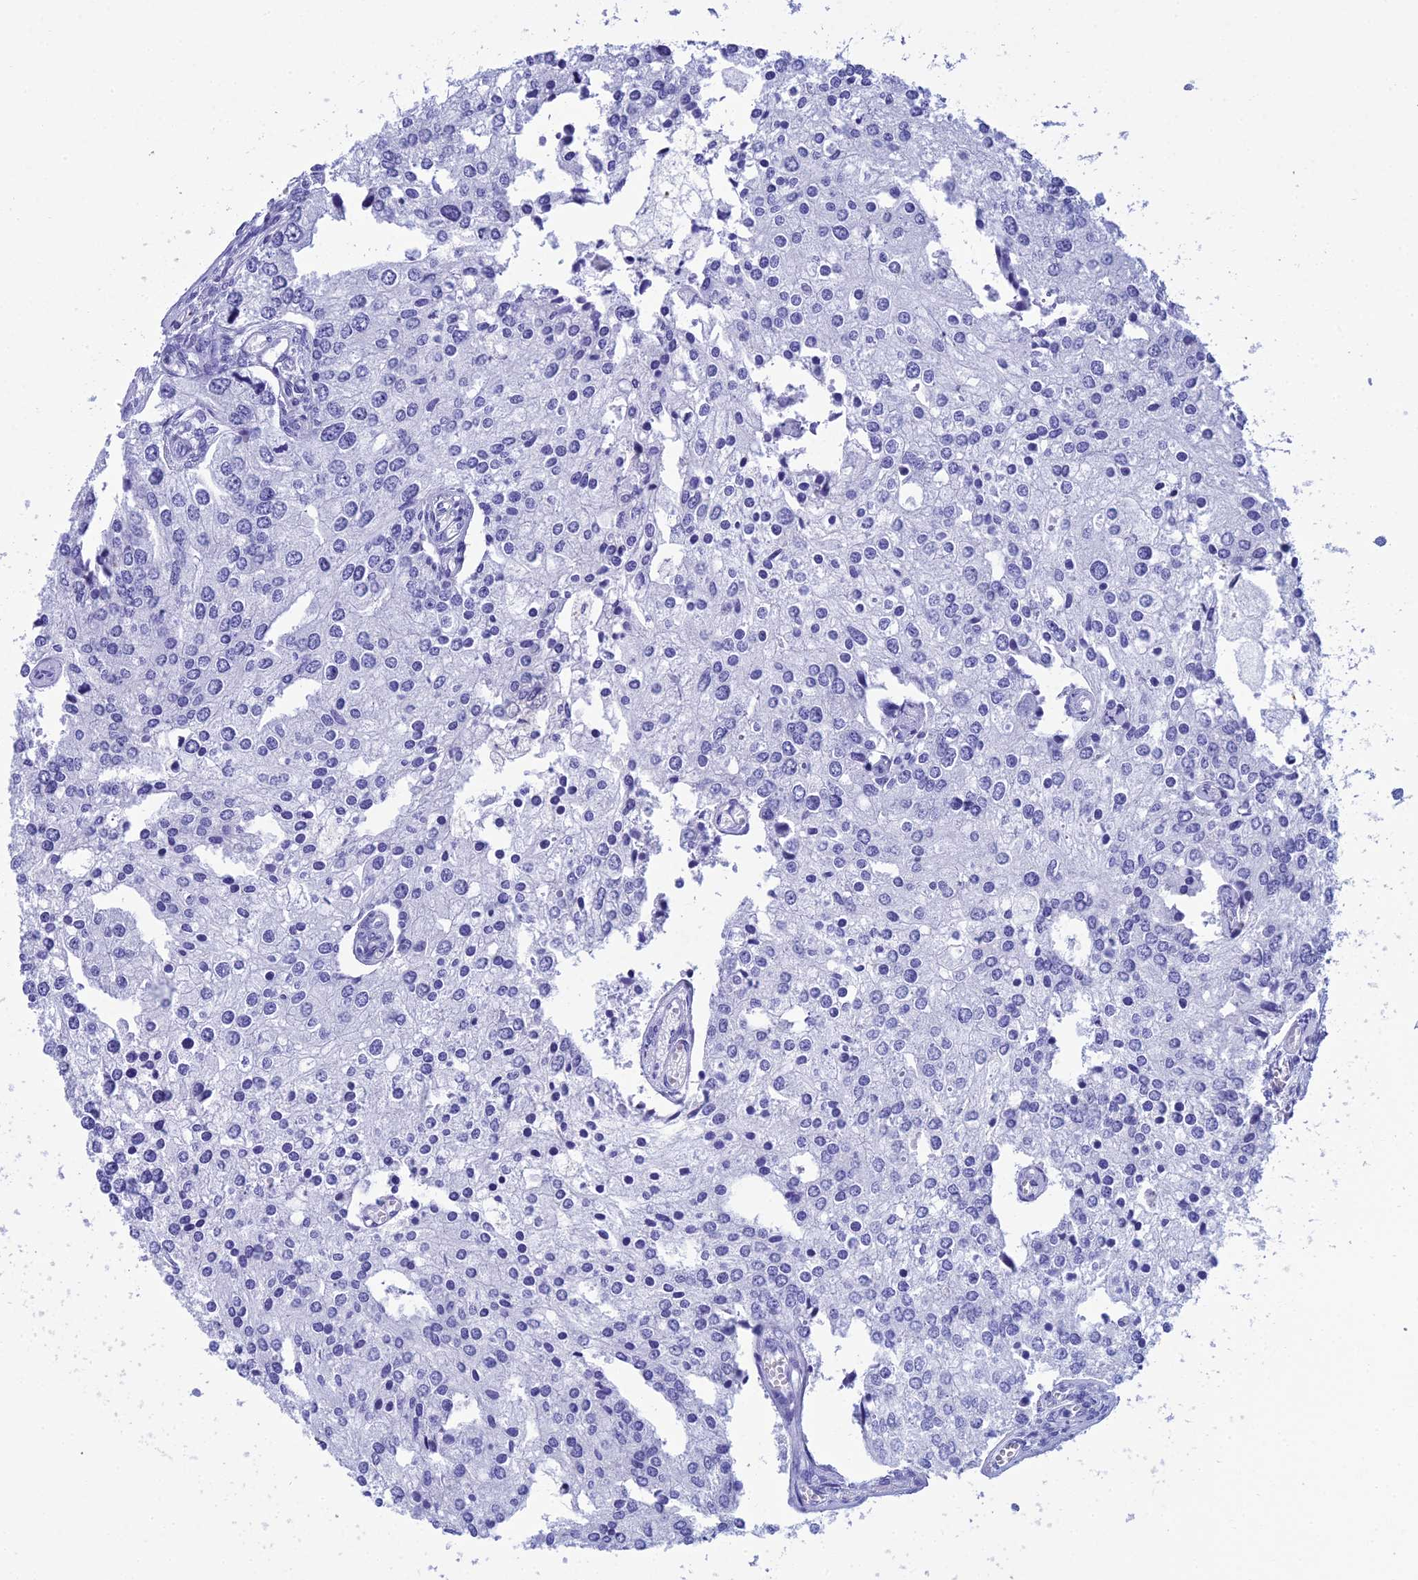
{"staining": {"intensity": "negative", "quantity": "none", "location": "none"}, "tissue": "prostate cancer", "cell_type": "Tumor cells", "image_type": "cancer", "snomed": [{"axis": "morphology", "description": "Adenocarcinoma, High grade"}, {"axis": "topography", "description": "Prostate"}], "caption": "Immunohistochemical staining of prostate cancer (high-grade adenocarcinoma) reveals no significant positivity in tumor cells.", "gene": "ZNF442", "patient": {"sex": "male", "age": 62}}